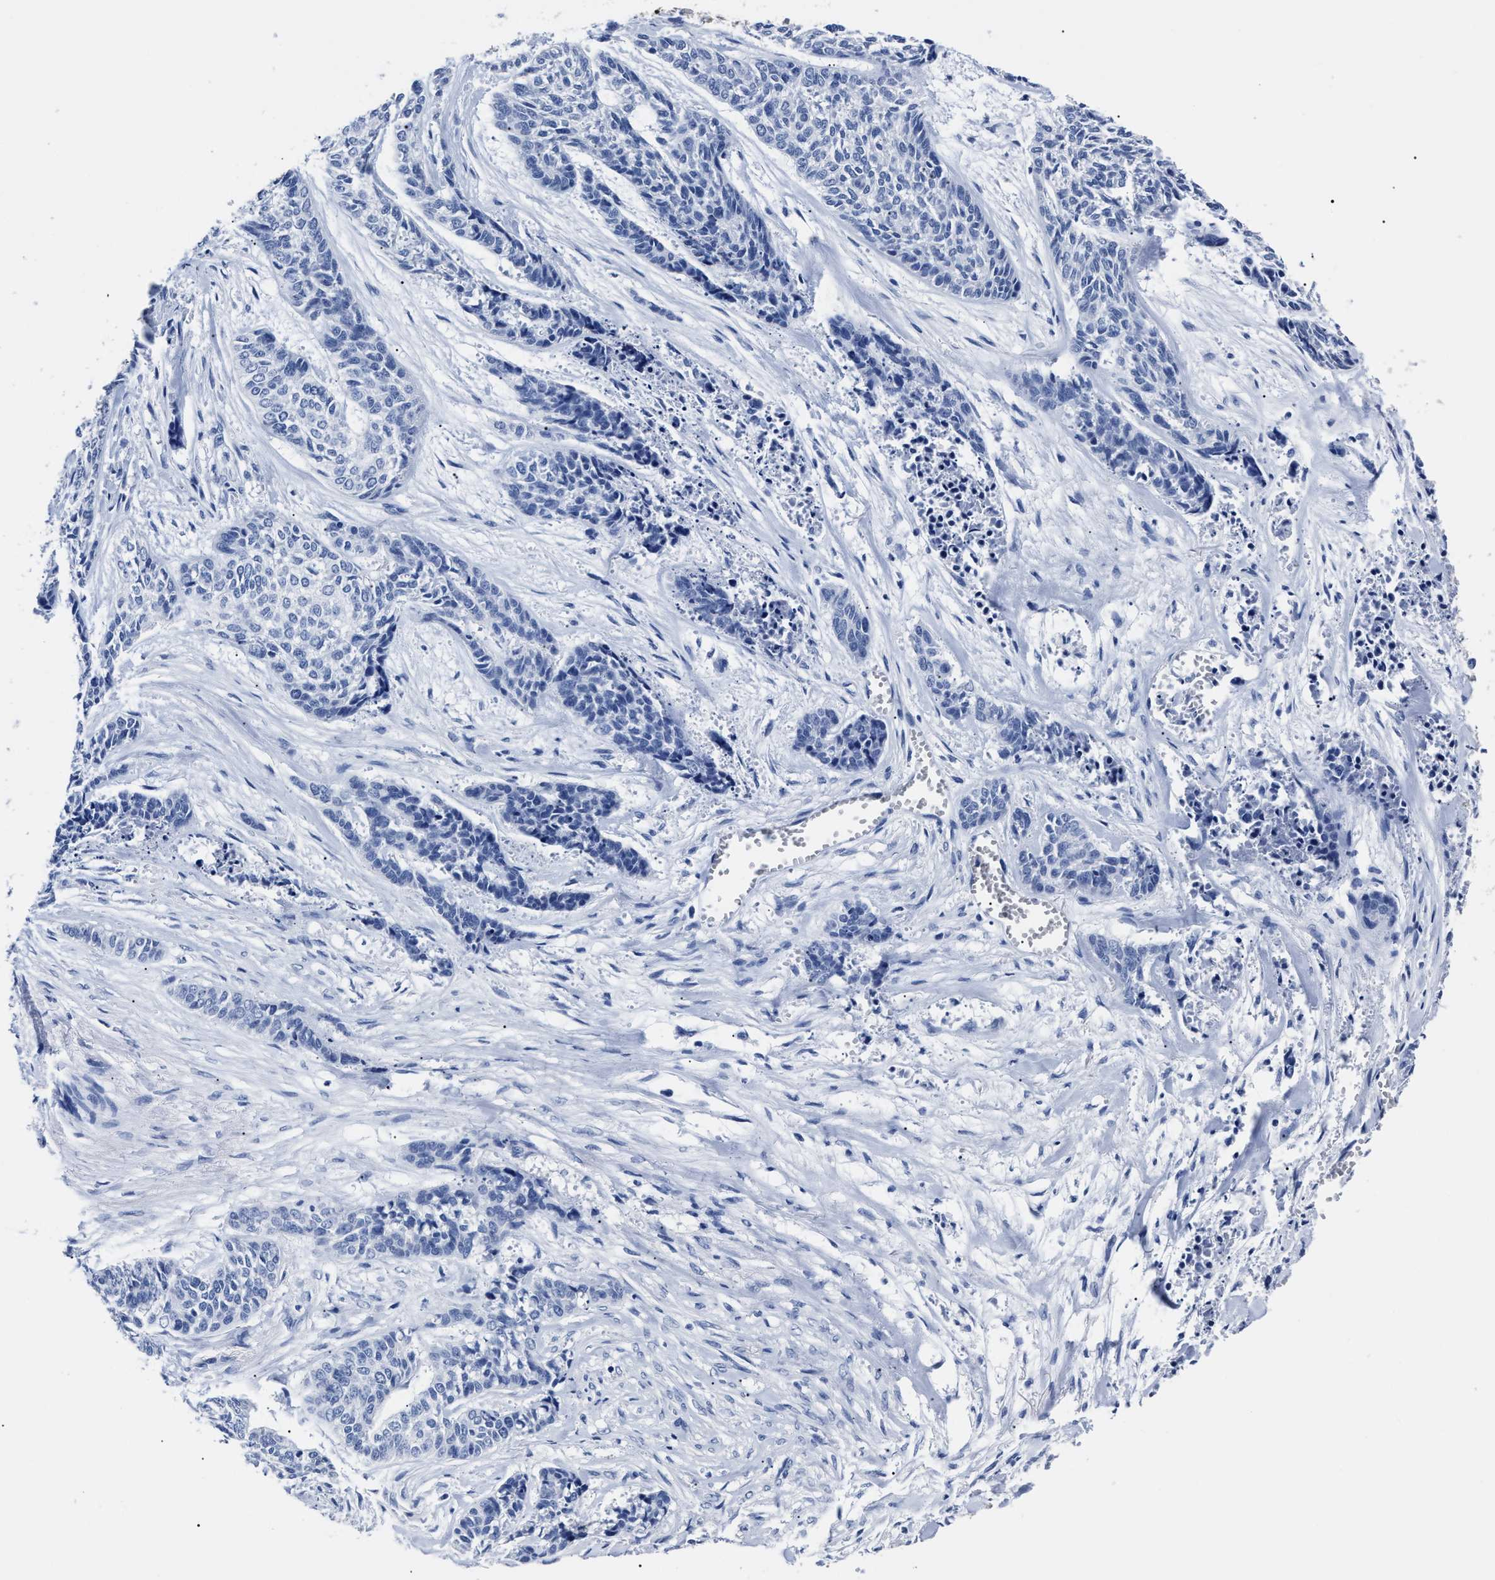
{"staining": {"intensity": "negative", "quantity": "none", "location": "none"}, "tissue": "skin cancer", "cell_type": "Tumor cells", "image_type": "cancer", "snomed": [{"axis": "morphology", "description": "Basal cell carcinoma"}, {"axis": "topography", "description": "Skin"}], "caption": "Photomicrograph shows no significant protein positivity in tumor cells of basal cell carcinoma (skin).", "gene": "ALPG", "patient": {"sex": "female", "age": 64}}